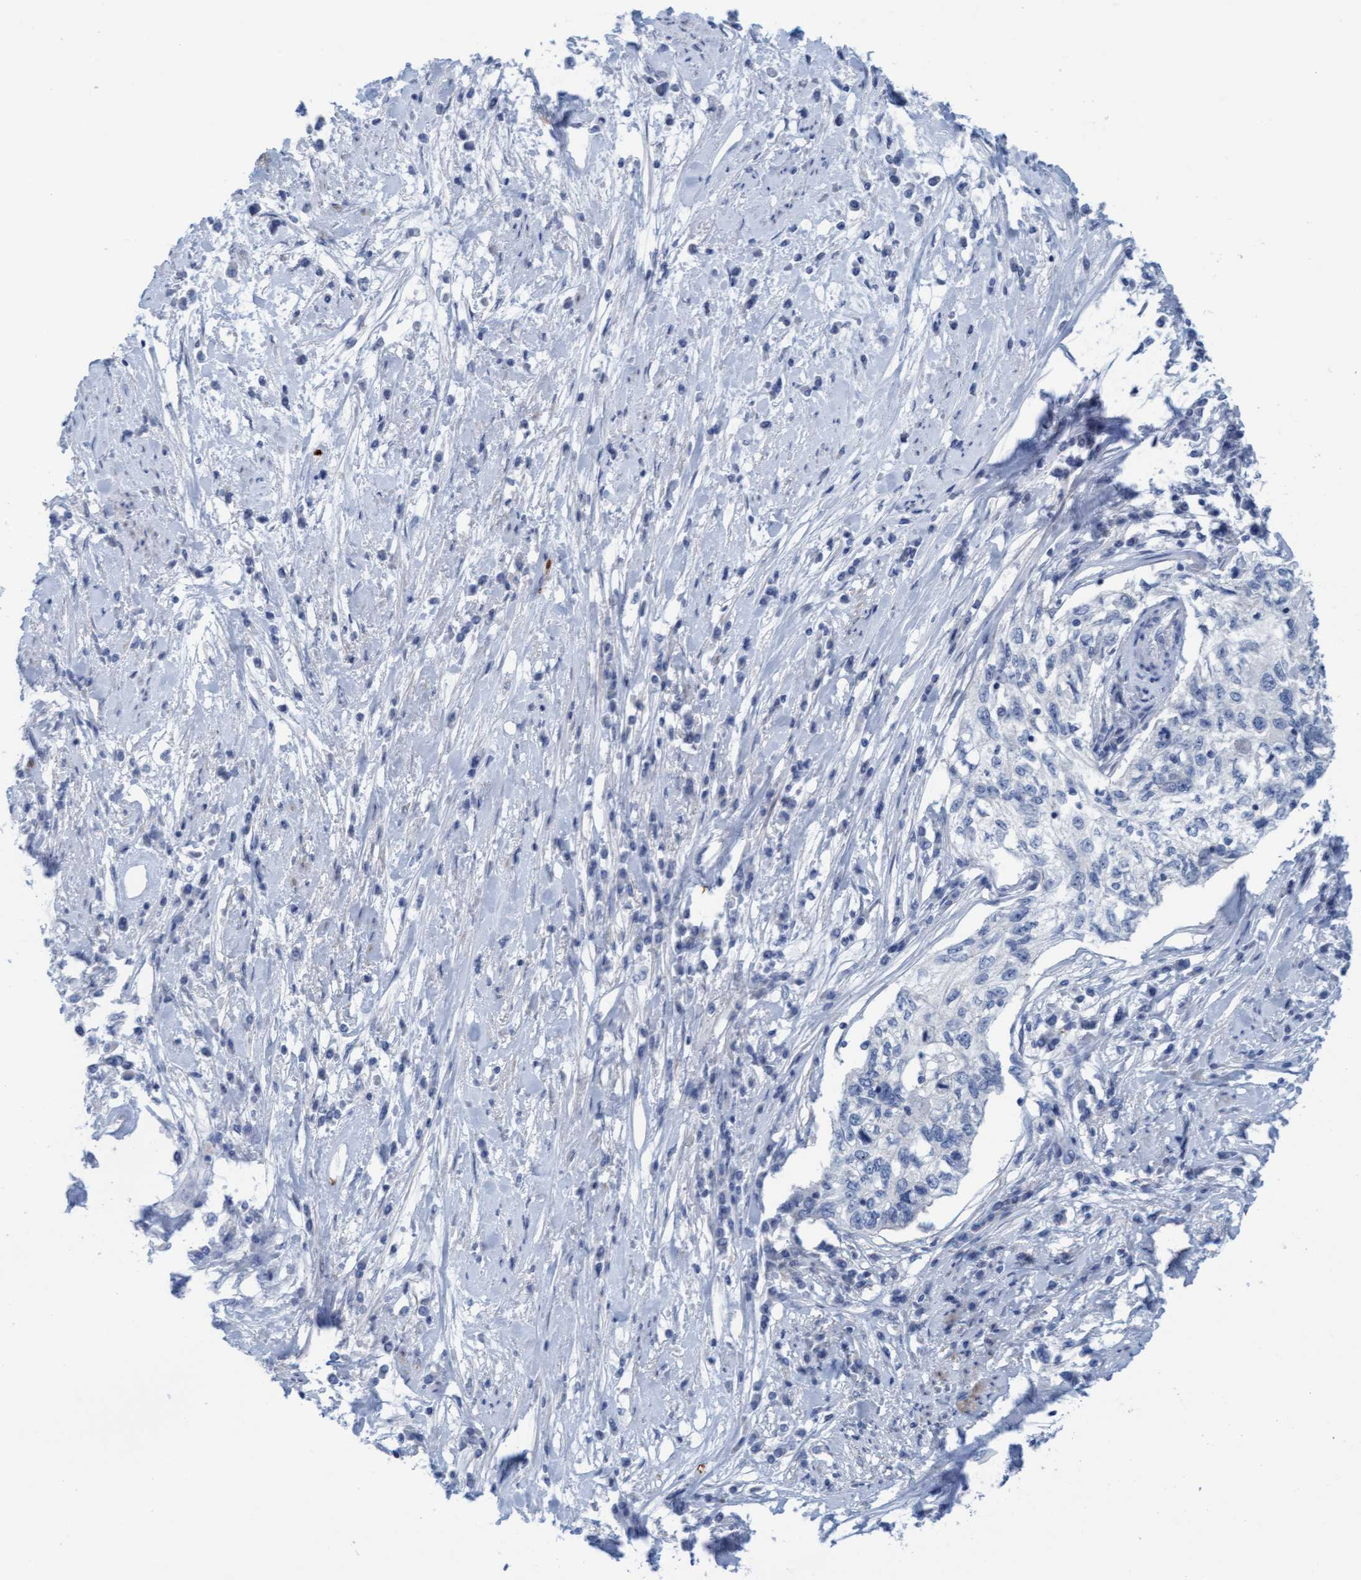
{"staining": {"intensity": "negative", "quantity": "none", "location": "none"}, "tissue": "cervical cancer", "cell_type": "Tumor cells", "image_type": "cancer", "snomed": [{"axis": "morphology", "description": "Squamous cell carcinoma, NOS"}, {"axis": "topography", "description": "Cervix"}], "caption": "Histopathology image shows no significant protein staining in tumor cells of cervical cancer. Brightfield microscopy of immunohistochemistry stained with DAB (3,3'-diaminobenzidine) (brown) and hematoxylin (blue), captured at high magnification.", "gene": "P2RX5", "patient": {"sex": "female", "age": 57}}